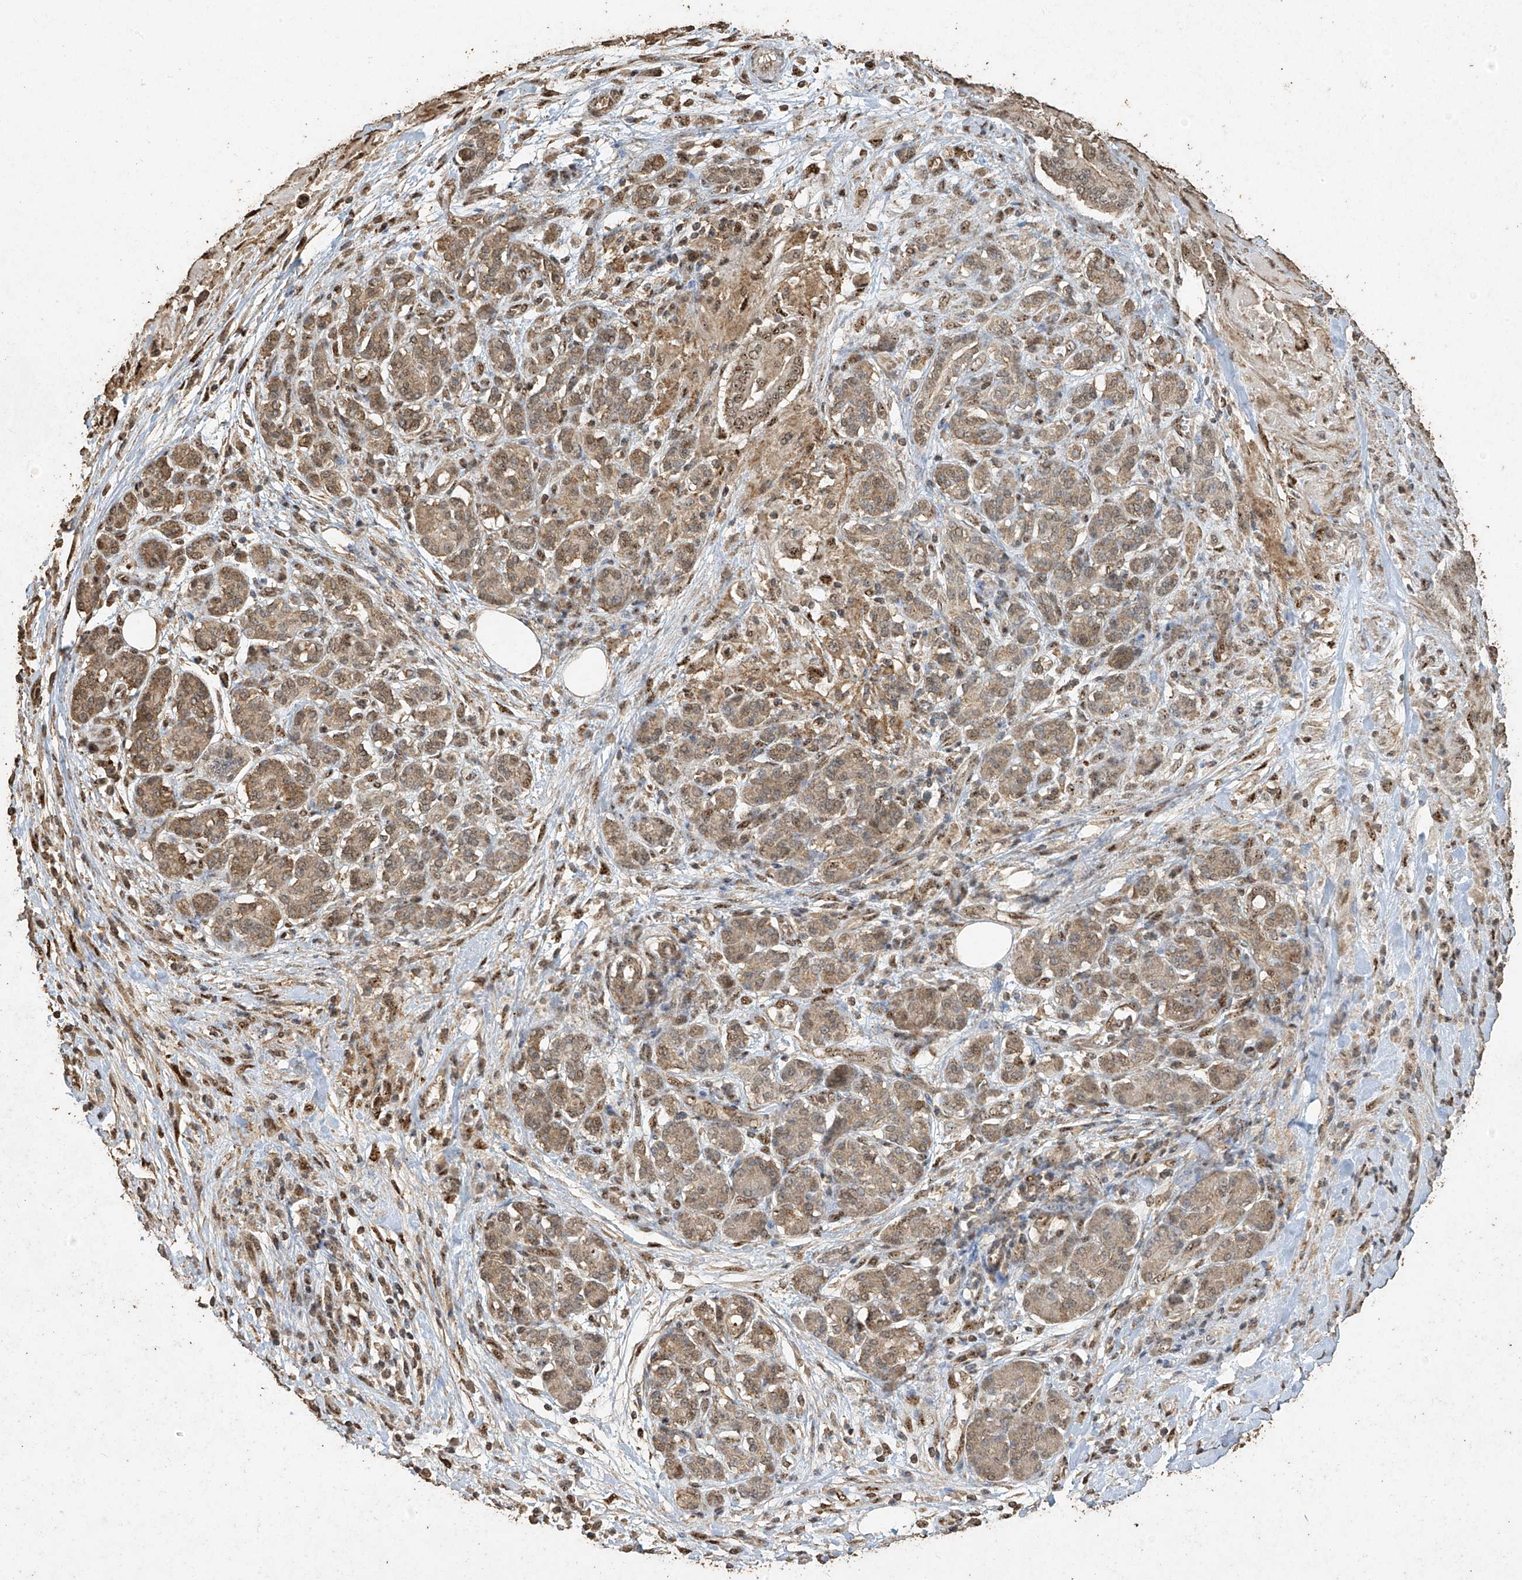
{"staining": {"intensity": "moderate", "quantity": "25%-75%", "location": "cytoplasmic/membranous,nuclear"}, "tissue": "pancreatic cancer", "cell_type": "Tumor cells", "image_type": "cancer", "snomed": [{"axis": "morphology", "description": "Normal tissue, NOS"}, {"axis": "morphology", "description": "Adenocarcinoma, NOS"}, {"axis": "topography", "description": "Pancreas"}], "caption": "Pancreatic adenocarcinoma tissue exhibits moderate cytoplasmic/membranous and nuclear staining in about 25%-75% of tumor cells", "gene": "ERBB3", "patient": {"sex": "male", "age": 63}}